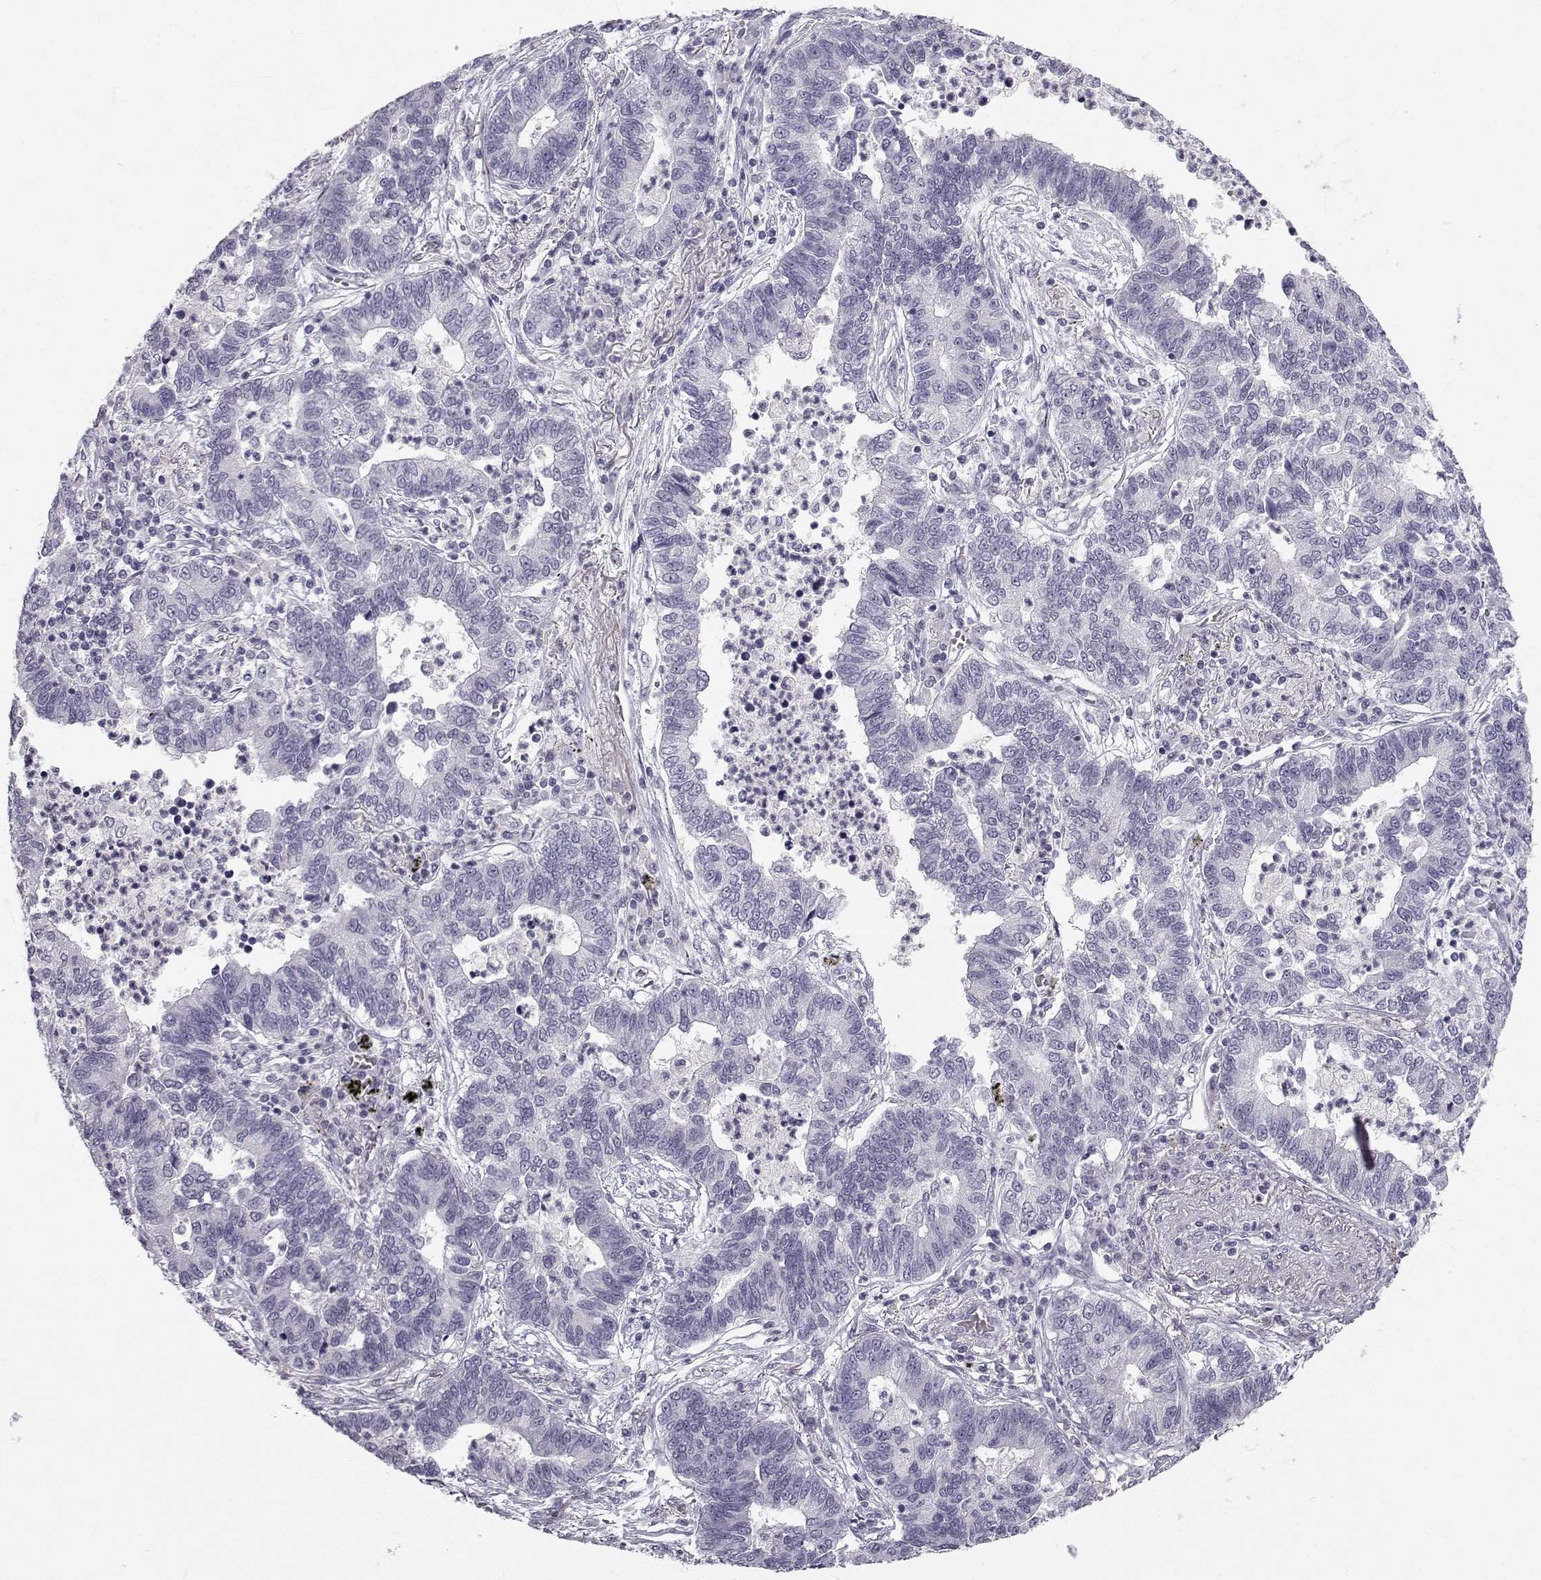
{"staining": {"intensity": "negative", "quantity": "none", "location": "none"}, "tissue": "lung cancer", "cell_type": "Tumor cells", "image_type": "cancer", "snomed": [{"axis": "morphology", "description": "Adenocarcinoma, NOS"}, {"axis": "topography", "description": "Lung"}], "caption": "Lung cancer (adenocarcinoma) was stained to show a protein in brown. There is no significant expression in tumor cells. Nuclei are stained in blue.", "gene": "ZNF185", "patient": {"sex": "female", "age": 57}}